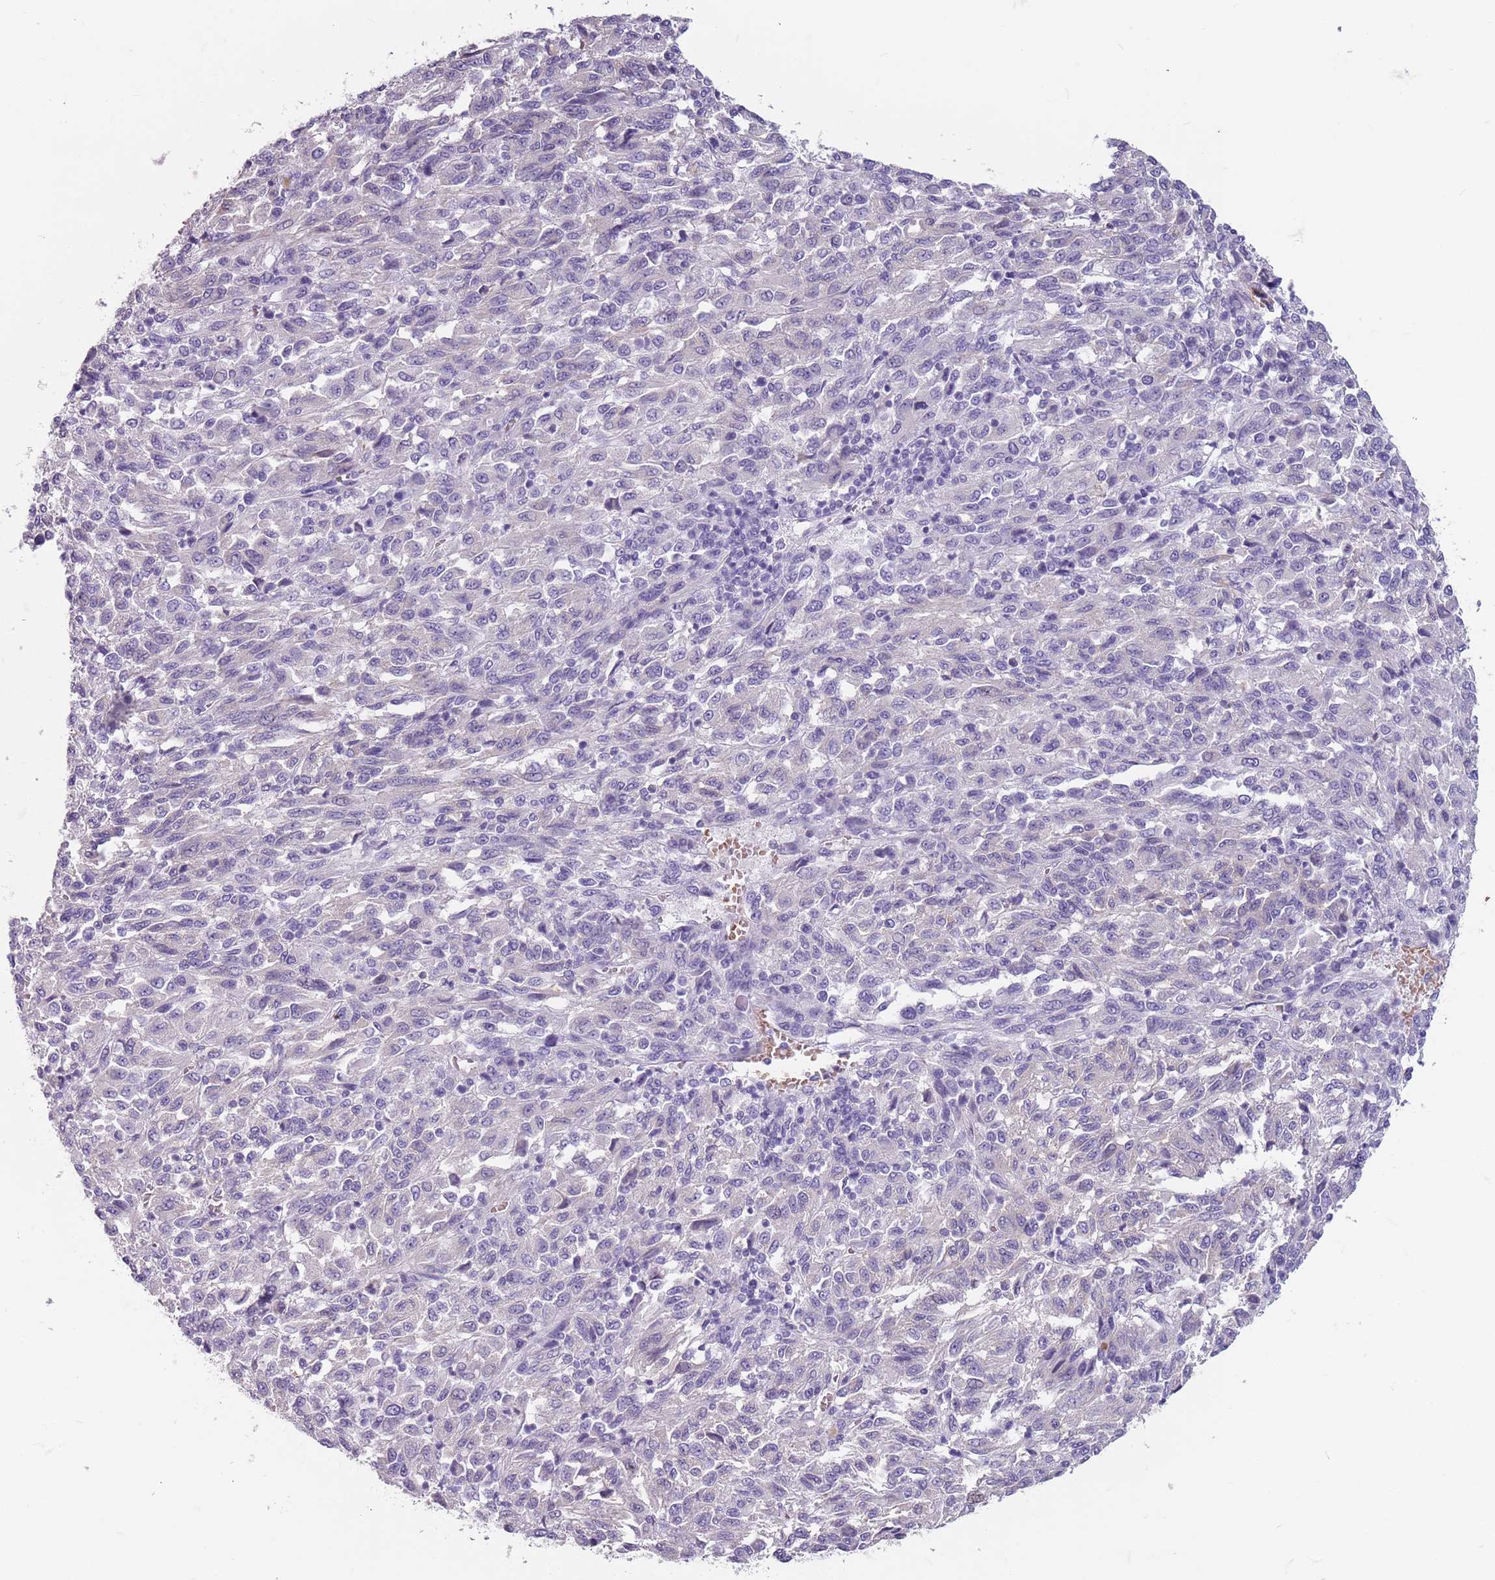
{"staining": {"intensity": "negative", "quantity": "none", "location": "none"}, "tissue": "melanoma", "cell_type": "Tumor cells", "image_type": "cancer", "snomed": [{"axis": "morphology", "description": "Malignant melanoma, Metastatic site"}, {"axis": "topography", "description": "Lung"}], "caption": "Micrograph shows no significant protein expression in tumor cells of malignant melanoma (metastatic site).", "gene": "SPESP1", "patient": {"sex": "male", "age": 64}}